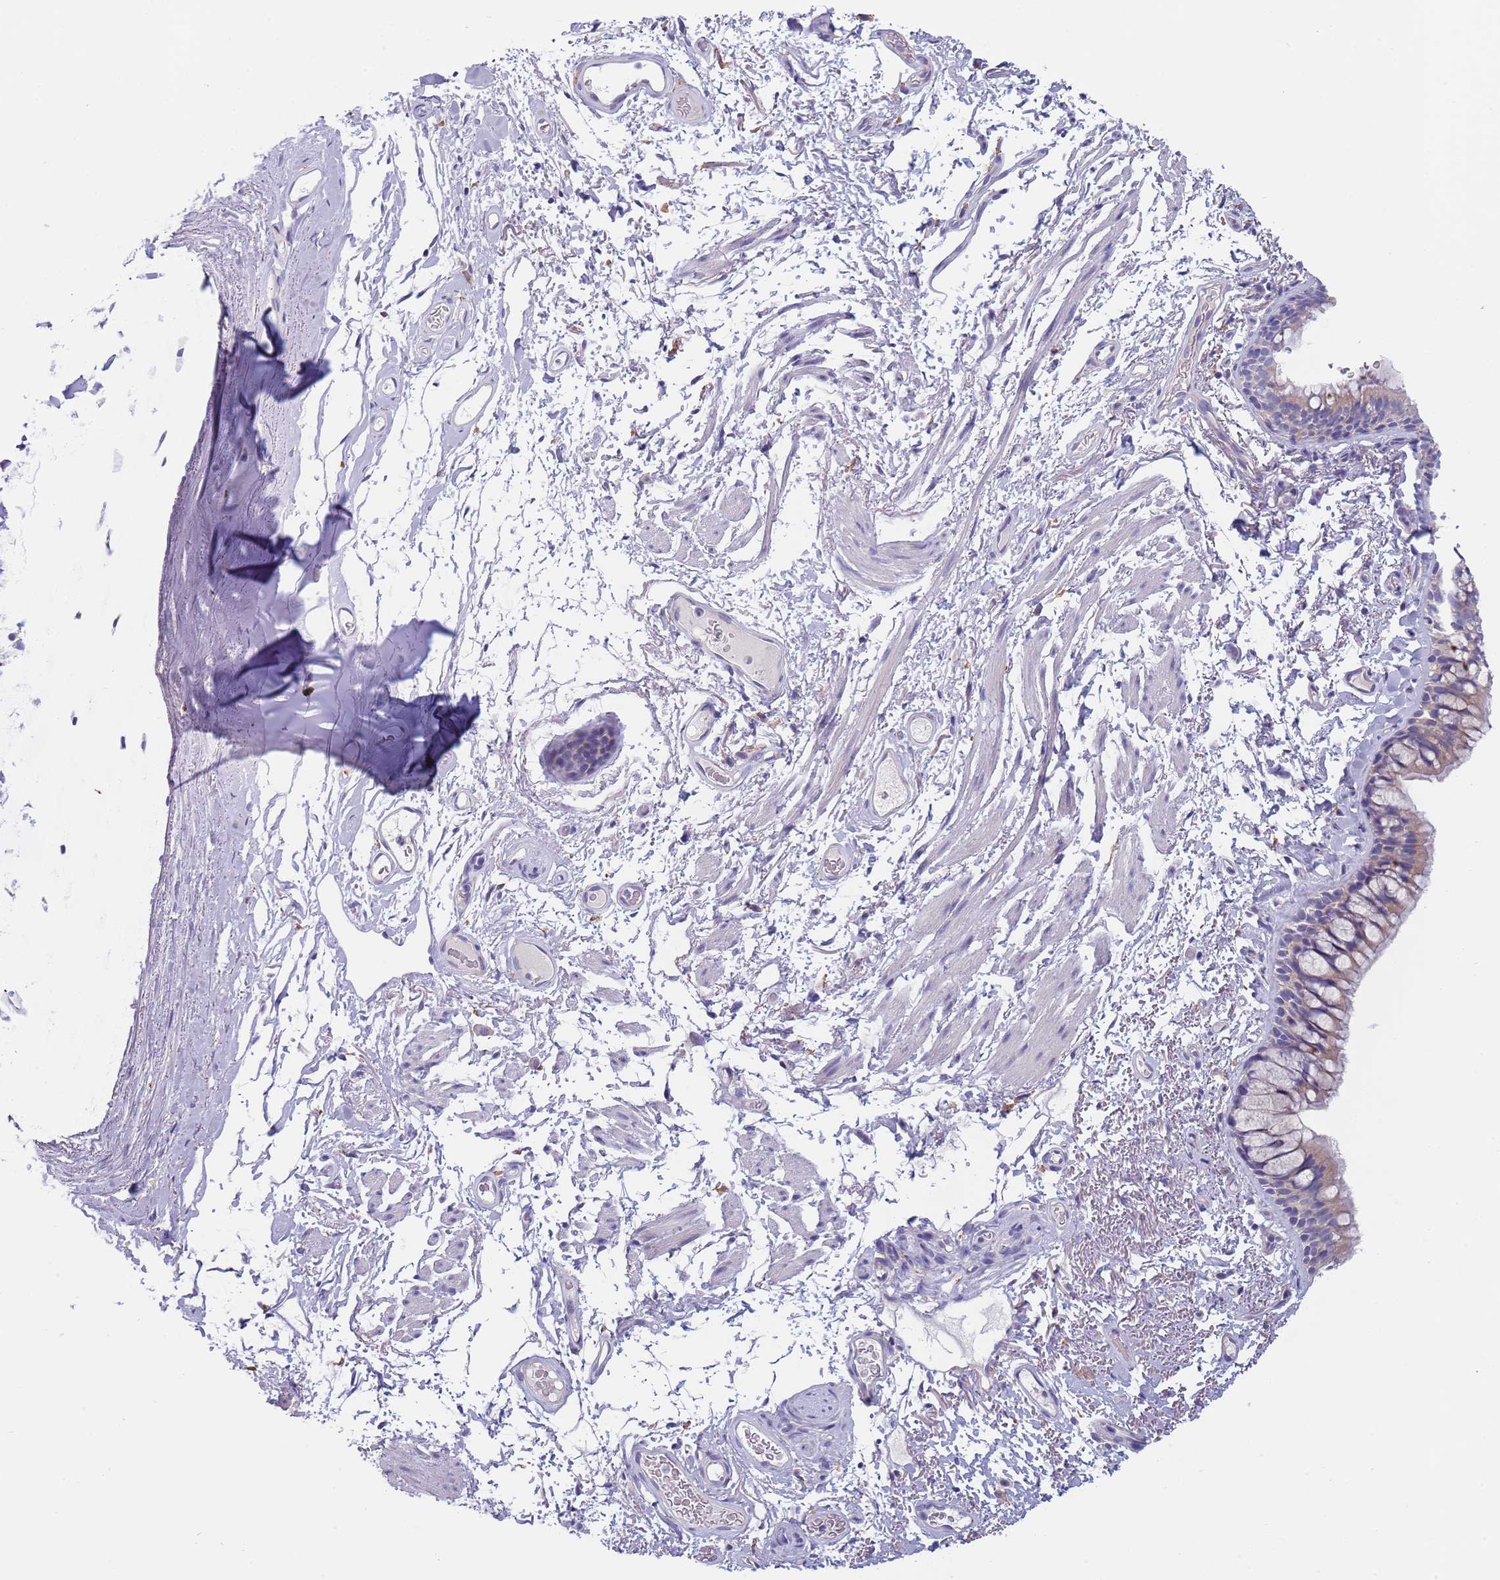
{"staining": {"intensity": "weak", "quantity": "25%-75%", "location": "cytoplasmic/membranous"}, "tissue": "bronchus", "cell_type": "Respiratory epithelial cells", "image_type": "normal", "snomed": [{"axis": "morphology", "description": "Normal tissue, NOS"}, {"axis": "topography", "description": "Cartilage tissue"}, {"axis": "topography", "description": "Bronchus"}], "caption": "Immunohistochemistry (IHC) photomicrograph of normal human bronchus stained for a protein (brown), which reveals low levels of weak cytoplasmic/membranous expression in approximately 25%-75% of respiratory epithelial cells.", "gene": "MAN1C1", "patient": {"sex": "female", "age": 73}}